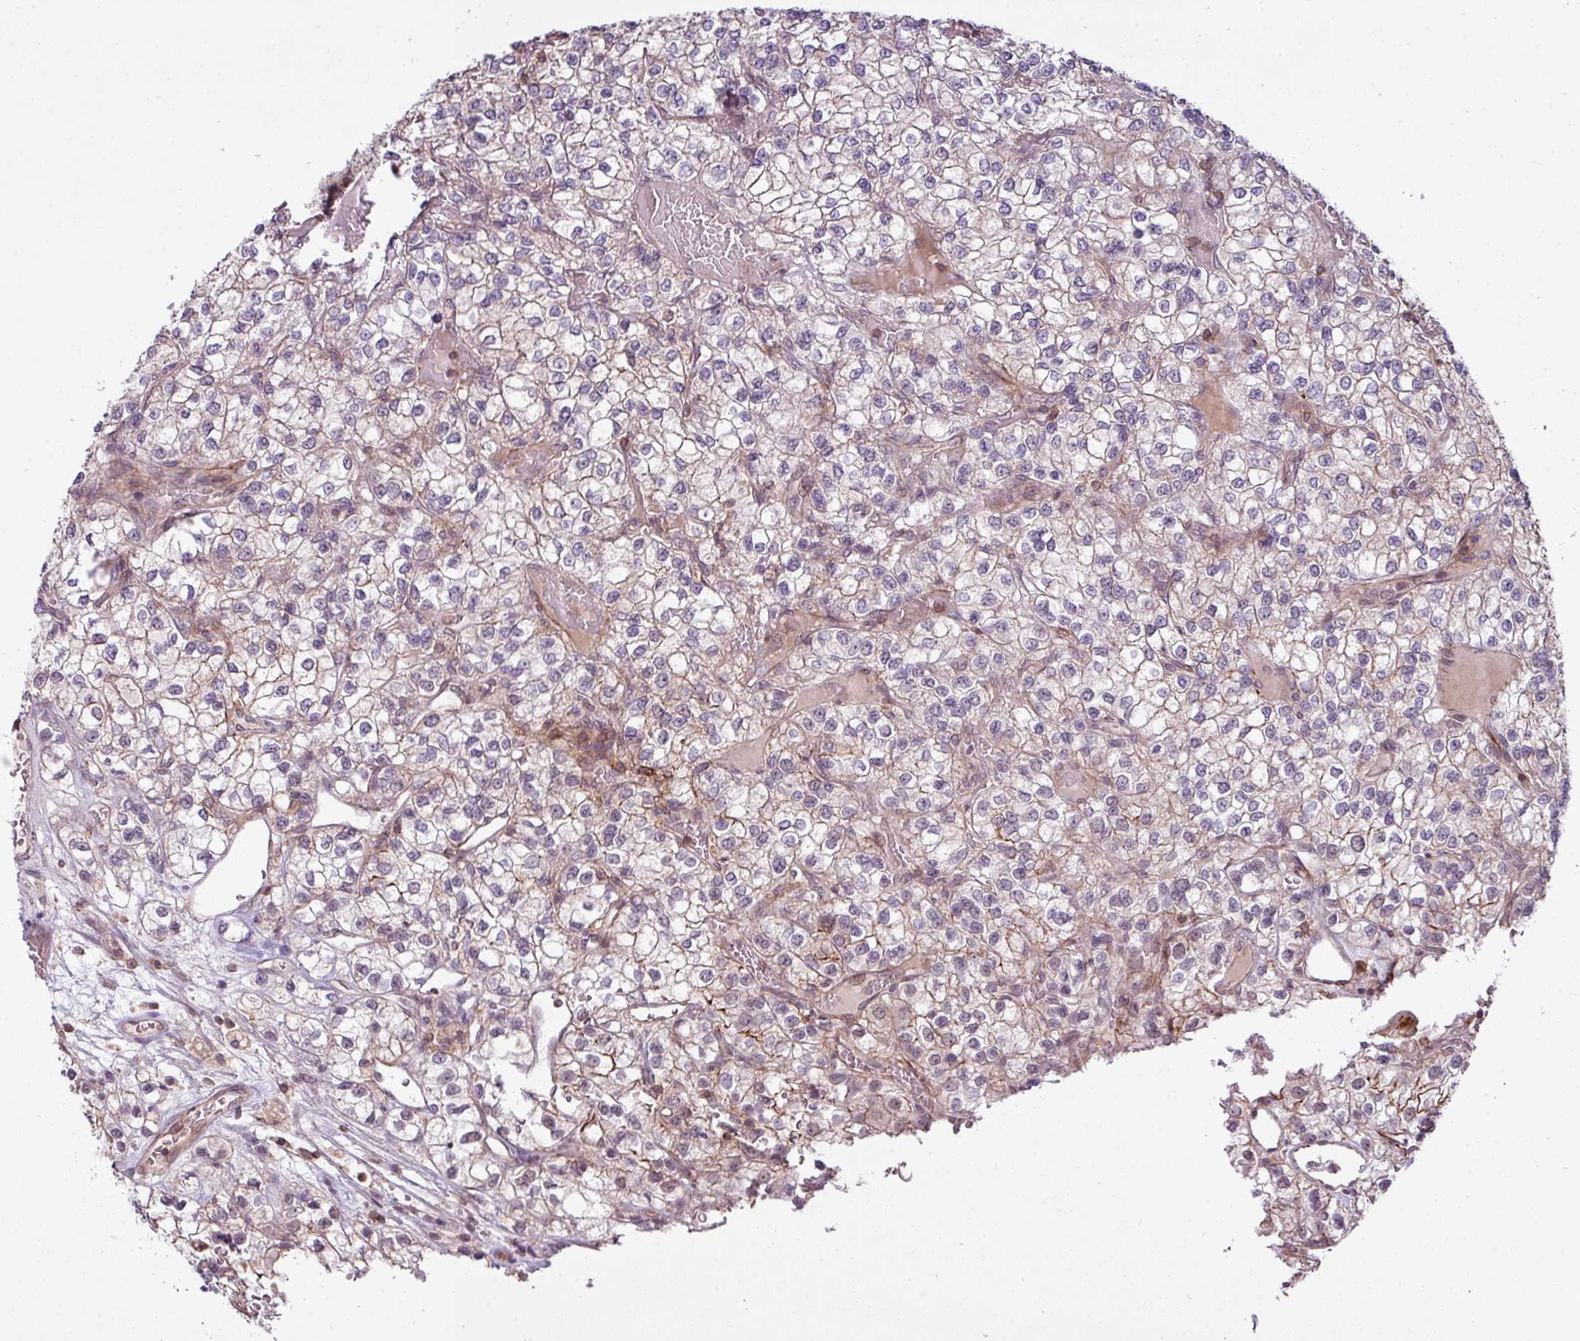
{"staining": {"intensity": "negative", "quantity": "none", "location": "none"}, "tissue": "renal cancer", "cell_type": "Tumor cells", "image_type": "cancer", "snomed": [{"axis": "morphology", "description": "Adenocarcinoma, NOS"}, {"axis": "topography", "description": "Kidney"}], "caption": "This is an immunohistochemistry micrograph of human renal cancer. There is no positivity in tumor cells.", "gene": "ZC2HC1C", "patient": {"sex": "male", "age": 80}}